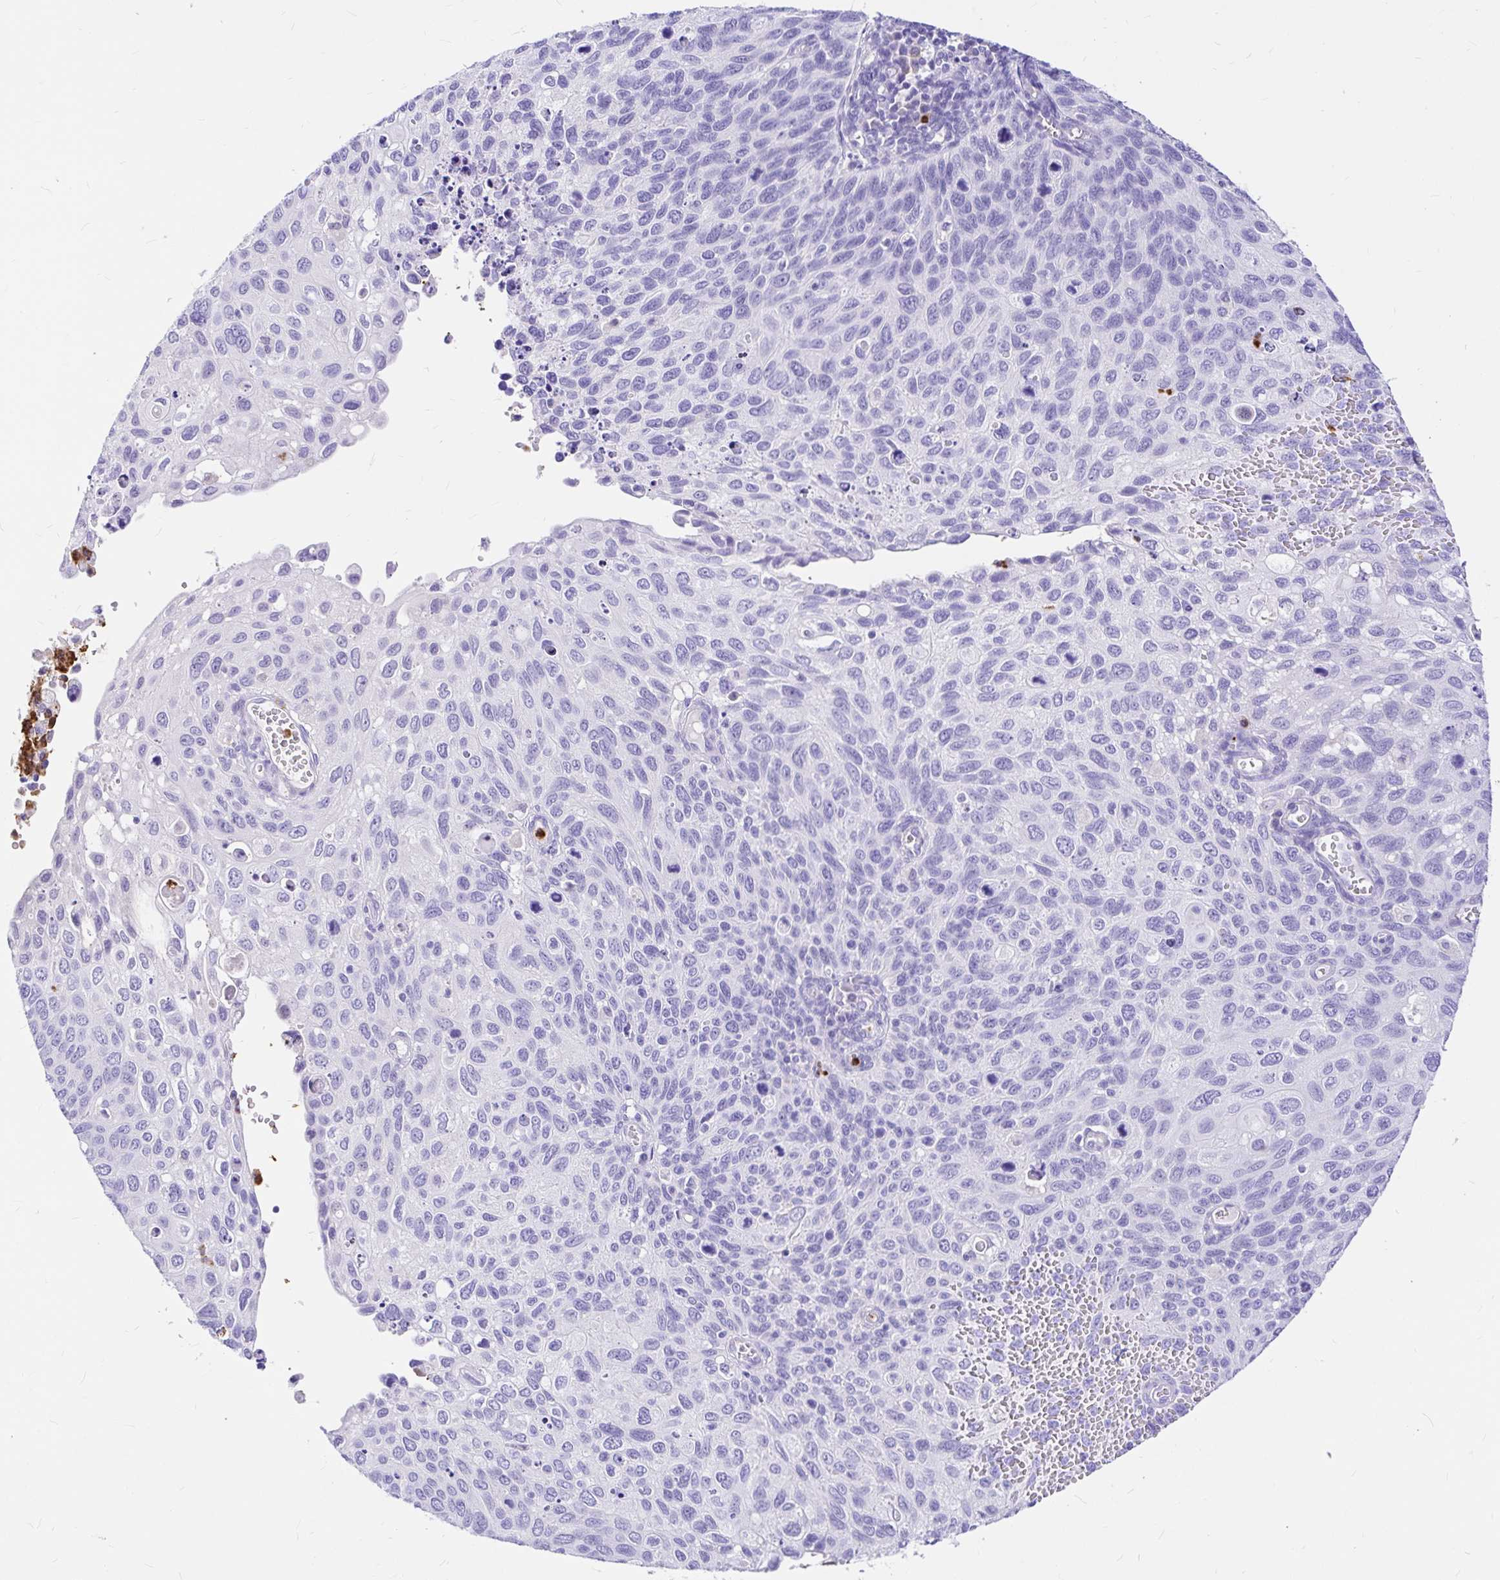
{"staining": {"intensity": "negative", "quantity": "none", "location": "none"}, "tissue": "cervical cancer", "cell_type": "Tumor cells", "image_type": "cancer", "snomed": [{"axis": "morphology", "description": "Squamous cell carcinoma, NOS"}, {"axis": "topography", "description": "Cervix"}], "caption": "An image of human cervical cancer (squamous cell carcinoma) is negative for staining in tumor cells.", "gene": "CLEC1B", "patient": {"sex": "female", "age": 70}}